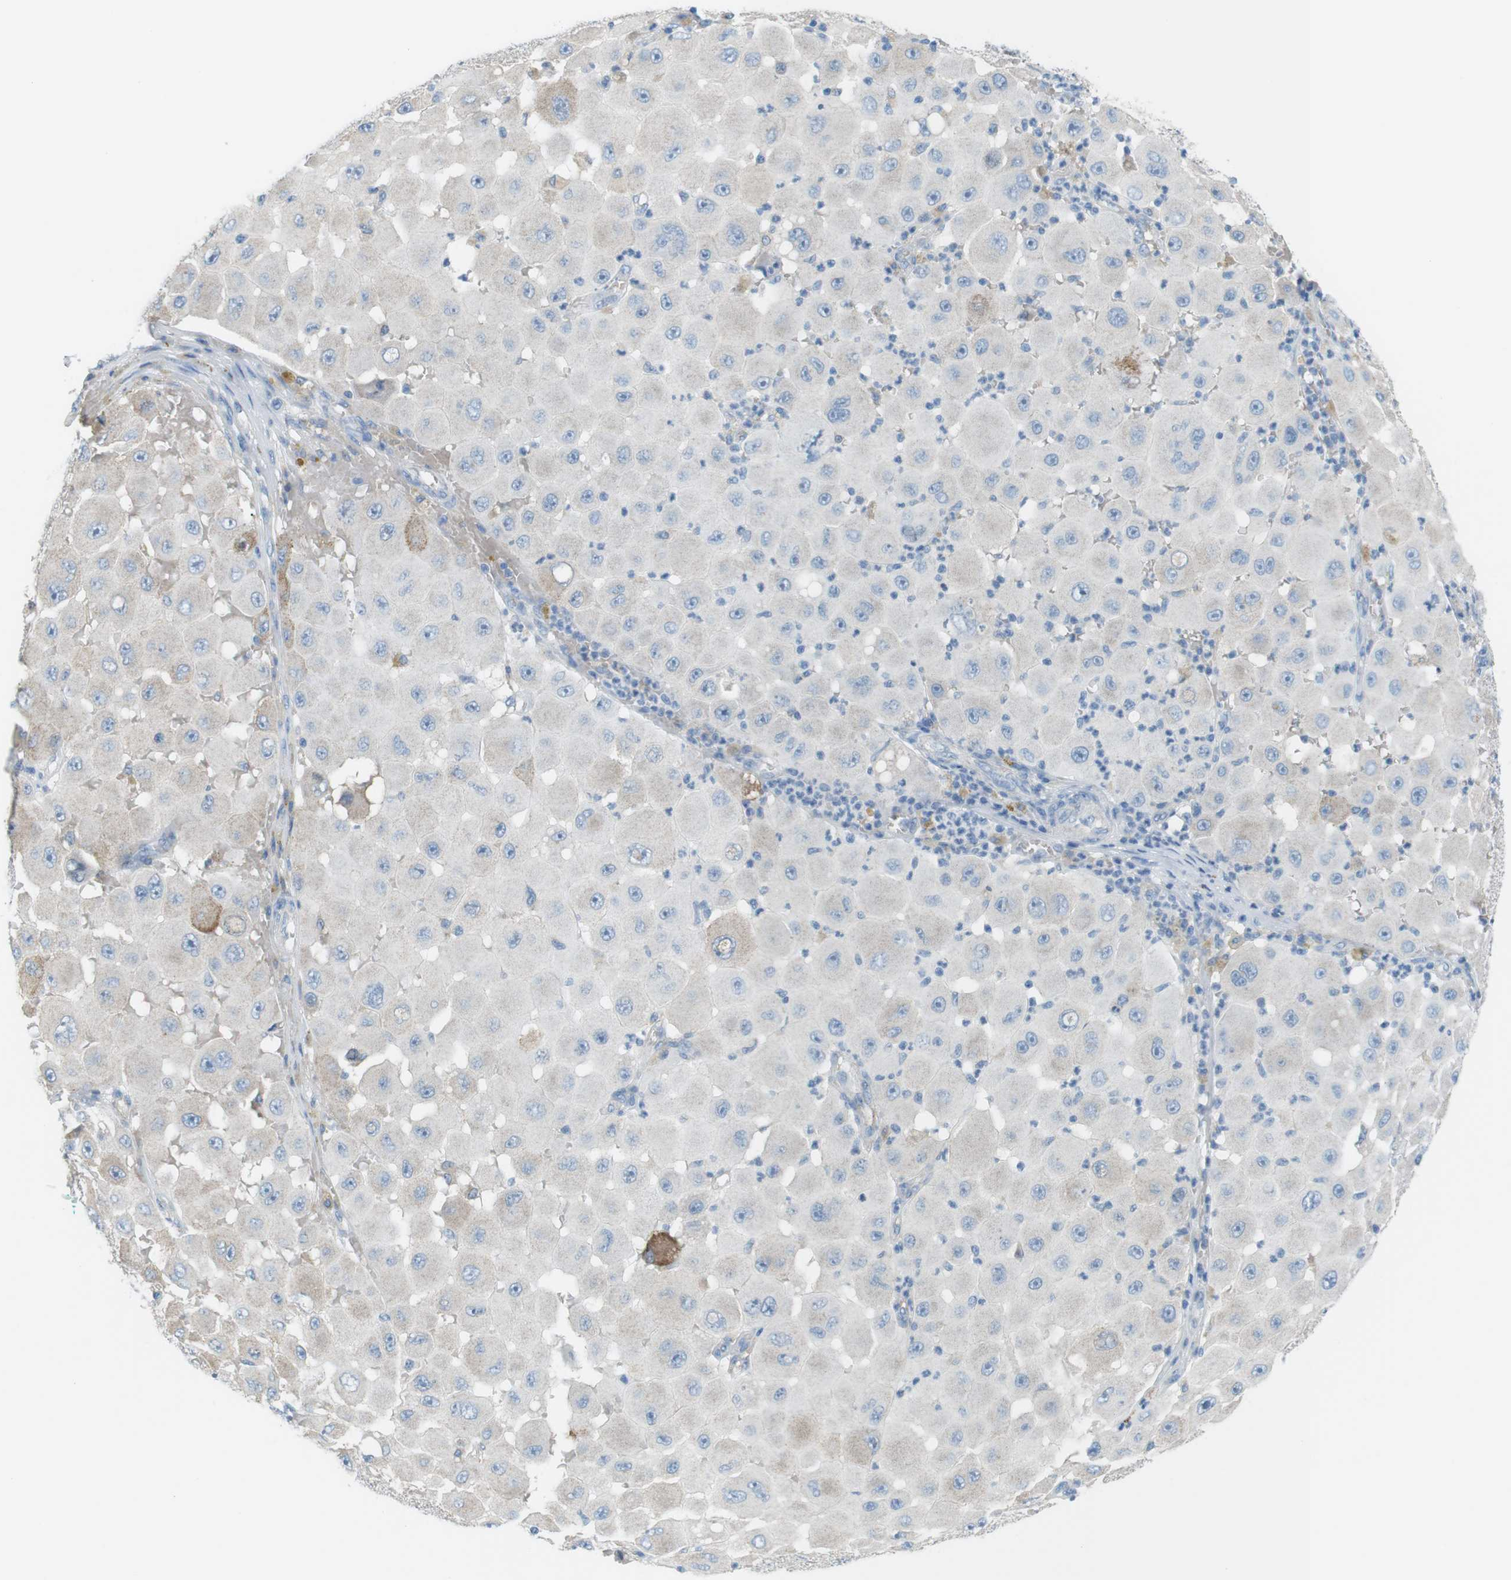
{"staining": {"intensity": "negative", "quantity": "none", "location": "none"}, "tissue": "melanoma", "cell_type": "Tumor cells", "image_type": "cancer", "snomed": [{"axis": "morphology", "description": "Malignant melanoma, NOS"}, {"axis": "topography", "description": "Skin"}], "caption": "The IHC histopathology image has no significant positivity in tumor cells of malignant melanoma tissue.", "gene": "VAMP1", "patient": {"sex": "female", "age": 81}}